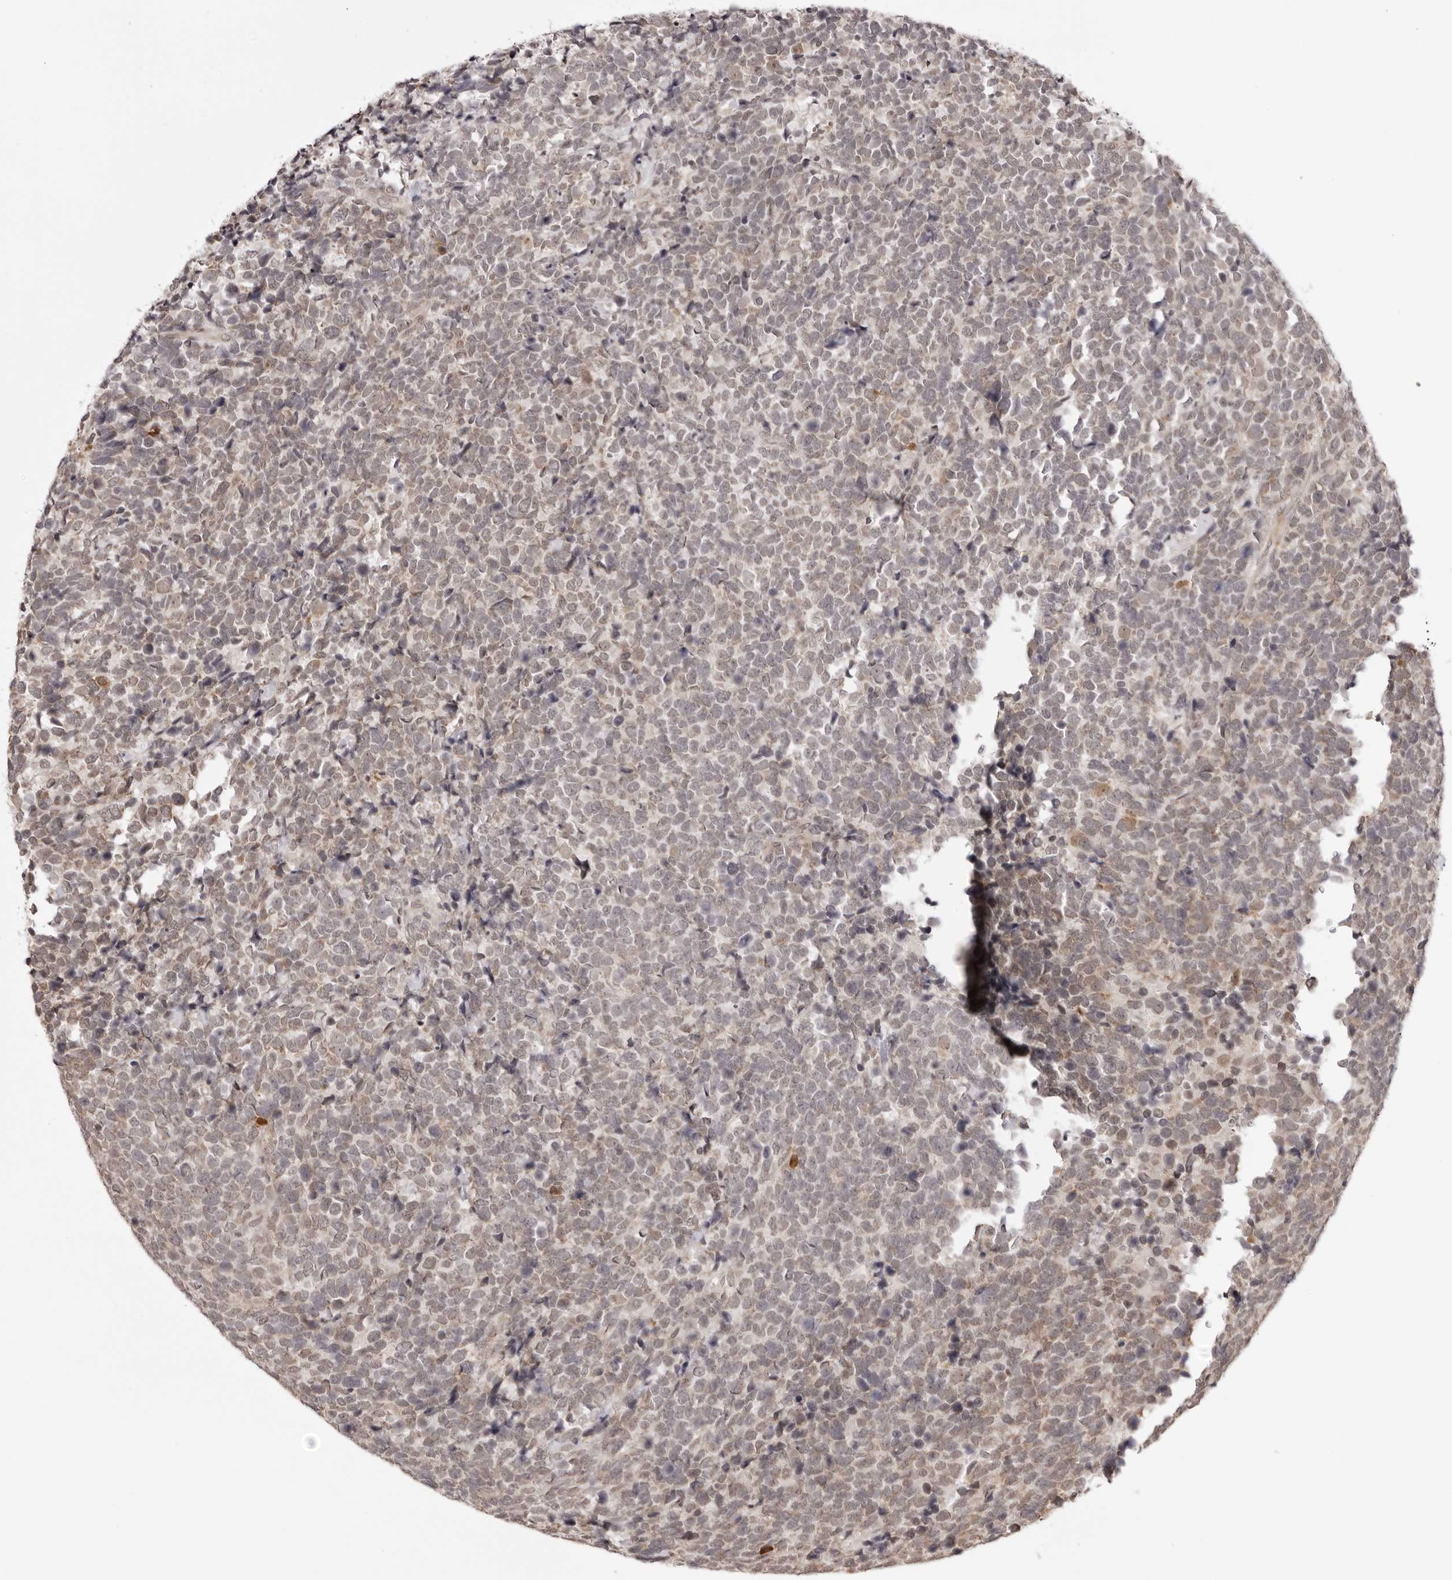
{"staining": {"intensity": "weak", "quantity": "25%-75%", "location": "cytoplasmic/membranous"}, "tissue": "urothelial cancer", "cell_type": "Tumor cells", "image_type": "cancer", "snomed": [{"axis": "morphology", "description": "Urothelial carcinoma, High grade"}, {"axis": "topography", "description": "Urinary bladder"}], "caption": "High-grade urothelial carcinoma stained with a brown dye displays weak cytoplasmic/membranous positive expression in approximately 25%-75% of tumor cells.", "gene": "ZC3H11A", "patient": {"sex": "female", "age": 82}}